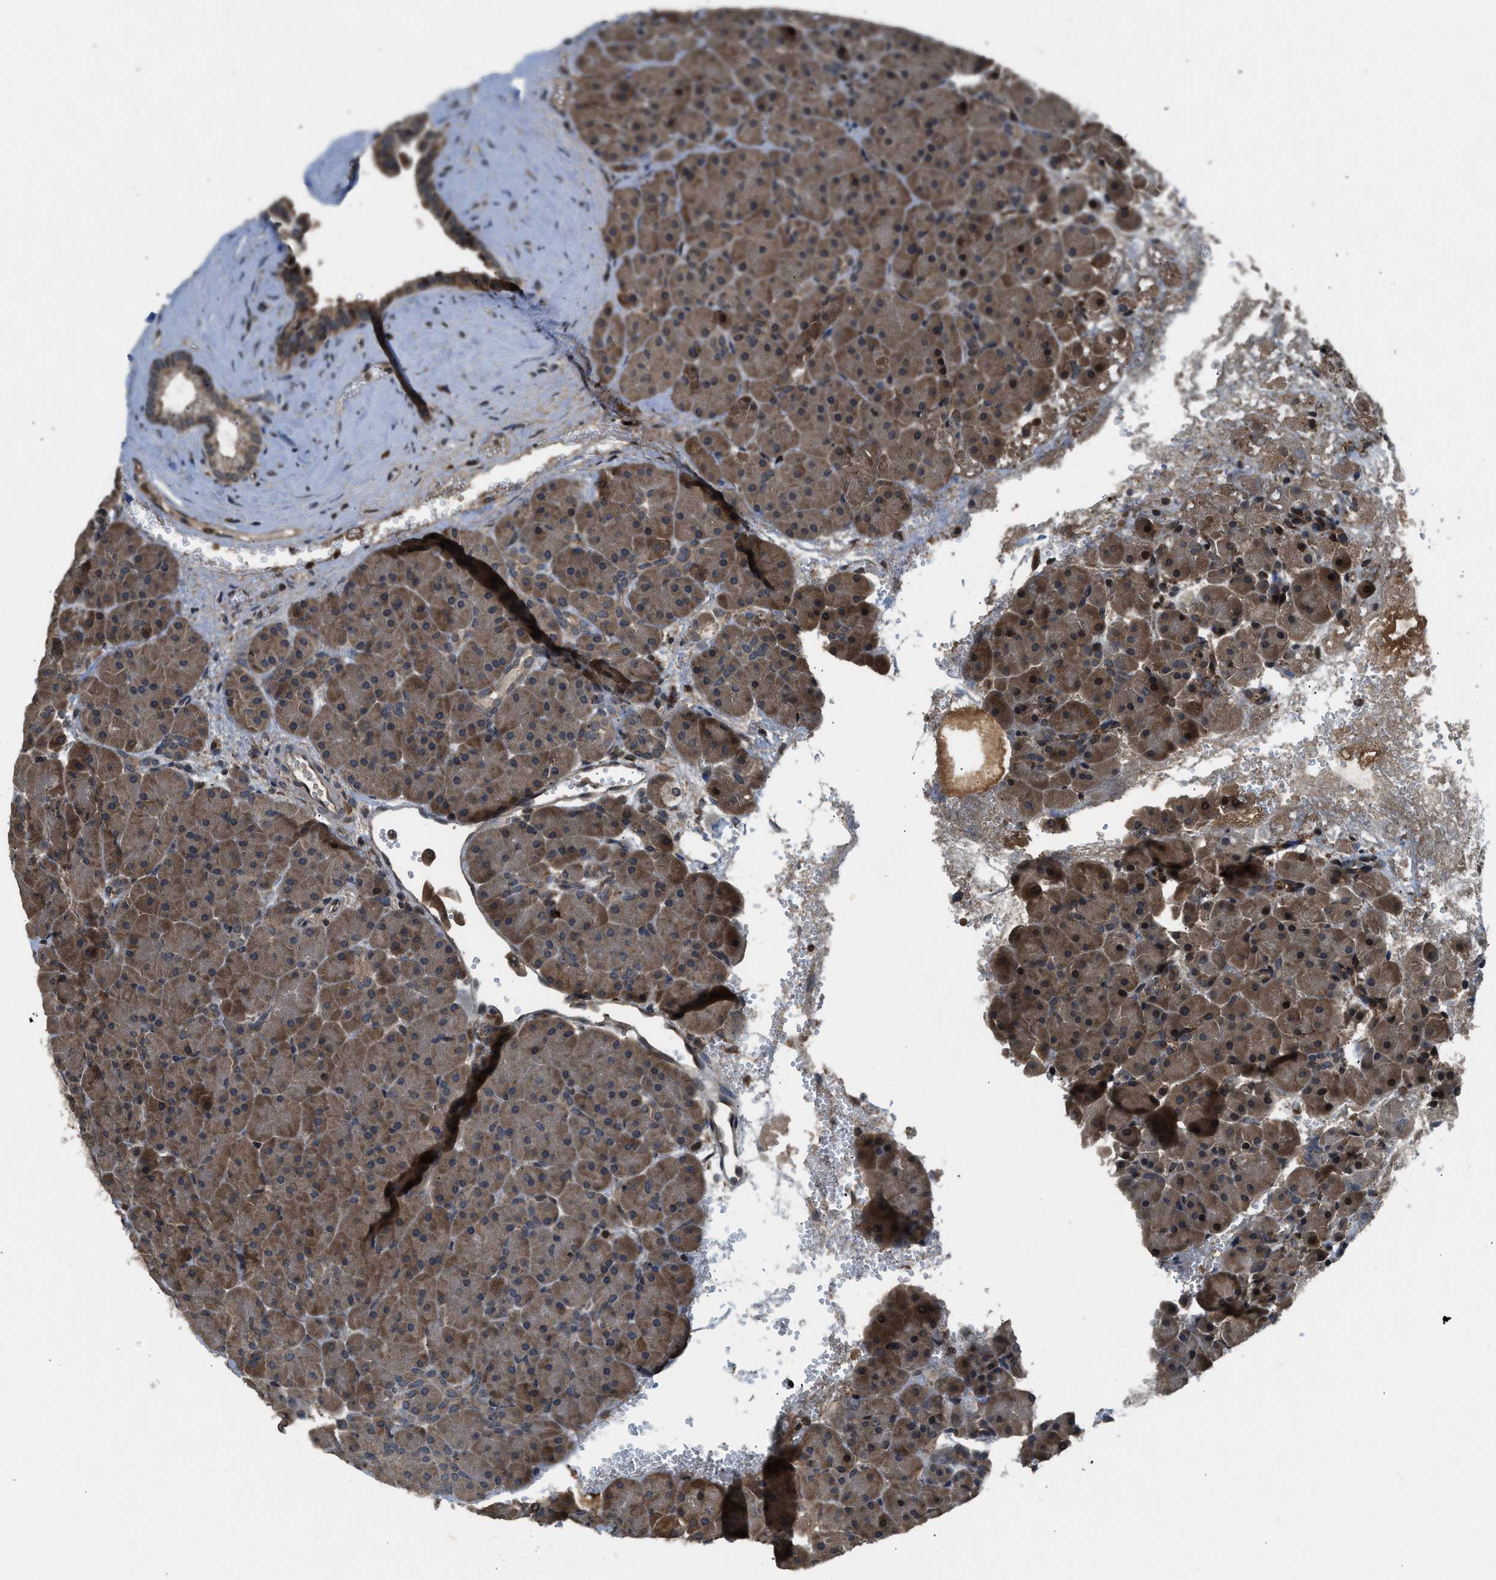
{"staining": {"intensity": "moderate", "quantity": ">75%", "location": "cytoplasmic/membranous"}, "tissue": "pancreas", "cell_type": "Exocrine glandular cells", "image_type": "normal", "snomed": [{"axis": "morphology", "description": "Normal tissue, NOS"}, {"axis": "topography", "description": "Pancreas"}], "caption": "This is an image of IHC staining of normal pancreas, which shows moderate expression in the cytoplasmic/membranous of exocrine glandular cells.", "gene": "RPS6KB1", "patient": {"sex": "male", "age": 66}}